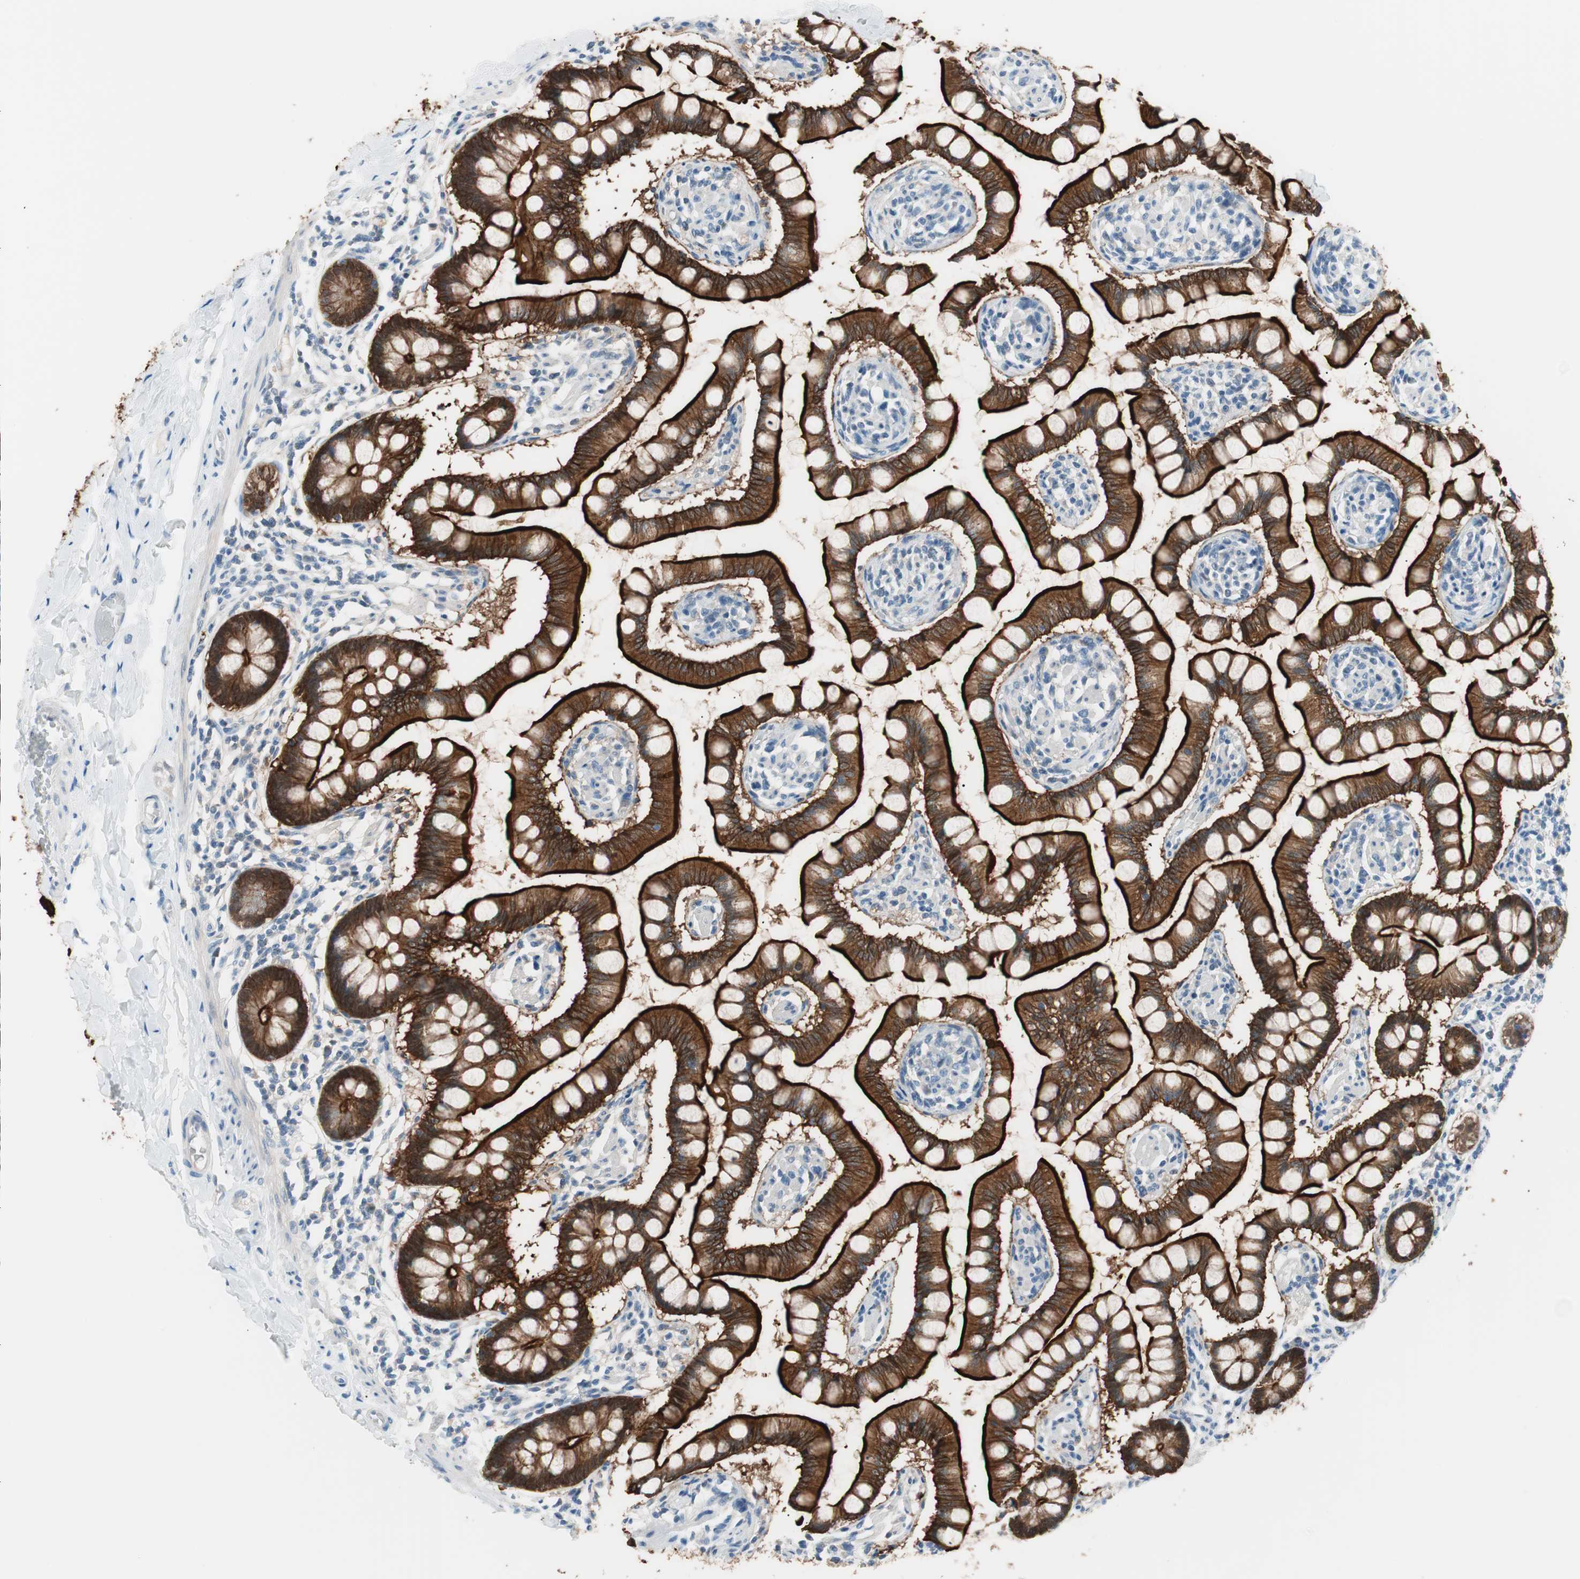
{"staining": {"intensity": "strong", "quantity": ">75%", "location": "cytoplasmic/membranous"}, "tissue": "small intestine", "cell_type": "Glandular cells", "image_type": "normal", "snomed": [{"axis": "morphology", "description": "Normal tissue, NOS"}, {"axis": "topography", "description": "Small intestine"}], "caption": "Immunohistochemistry (IHC) (DAB) staining of normal small intestine exhibits strong cytoplasmic/membranous protein positivity in approximately >75% of glandular cells. (Stains: DAB (3,3'-diaminobenzidine) in brown, nuclei in blue, Microscopy: brightfield microscopy at high magnification).", "gene": "VIL1", "patient": {"sex": "male", "age": 41}}